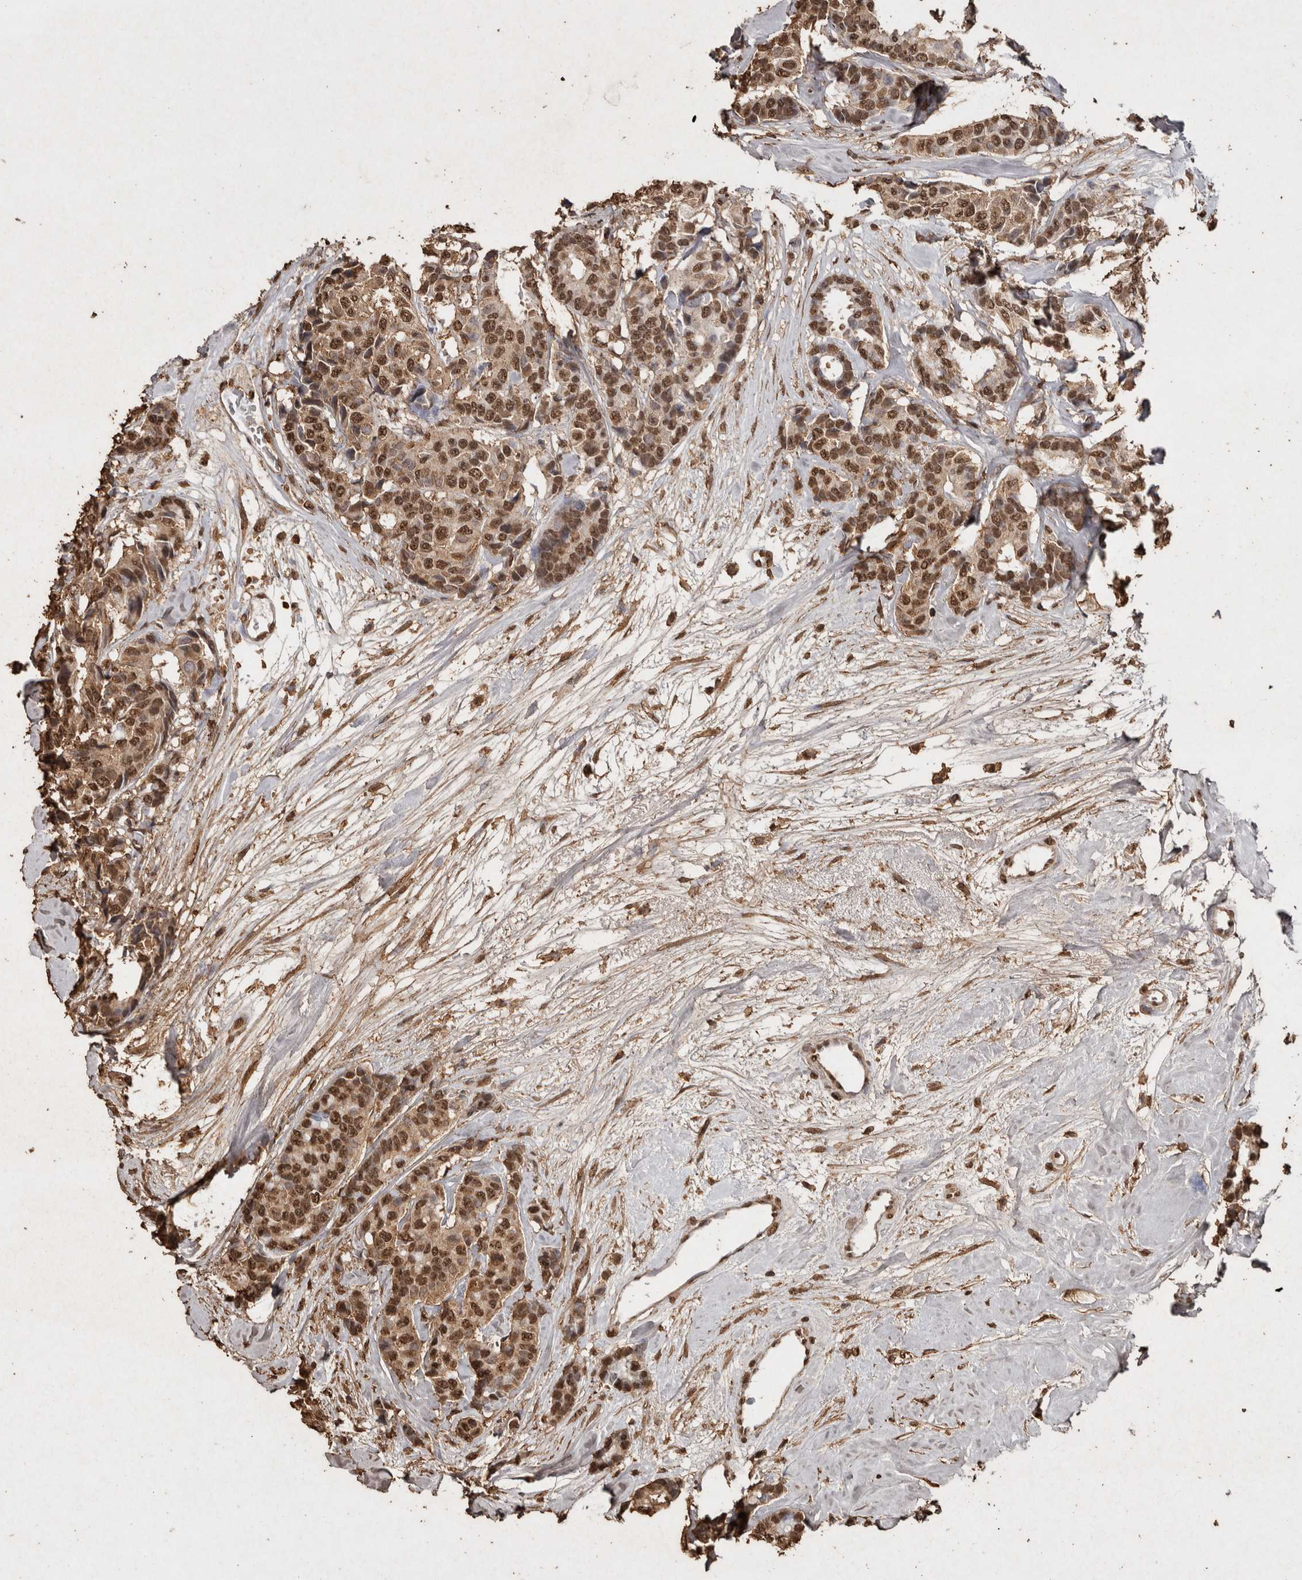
{"staining": {"intensity": "moderate", "quantity": ">75%", "location": "nuclear"}, "tissue": "breast cancer", "cell_type": "Tumor cells", "image_type": "cancer", "snomed": [{"axis": "morphology", "description": "Duct carcinoma"}, {"axis": "topography", "description": "Breast"}], "caption": "Moderate nuclear positivity is appreciated in approximately >75% of tumor cells in breast cancer.", "gene": "FSTL3", "patient": {"sex": "female", "age": 87}}